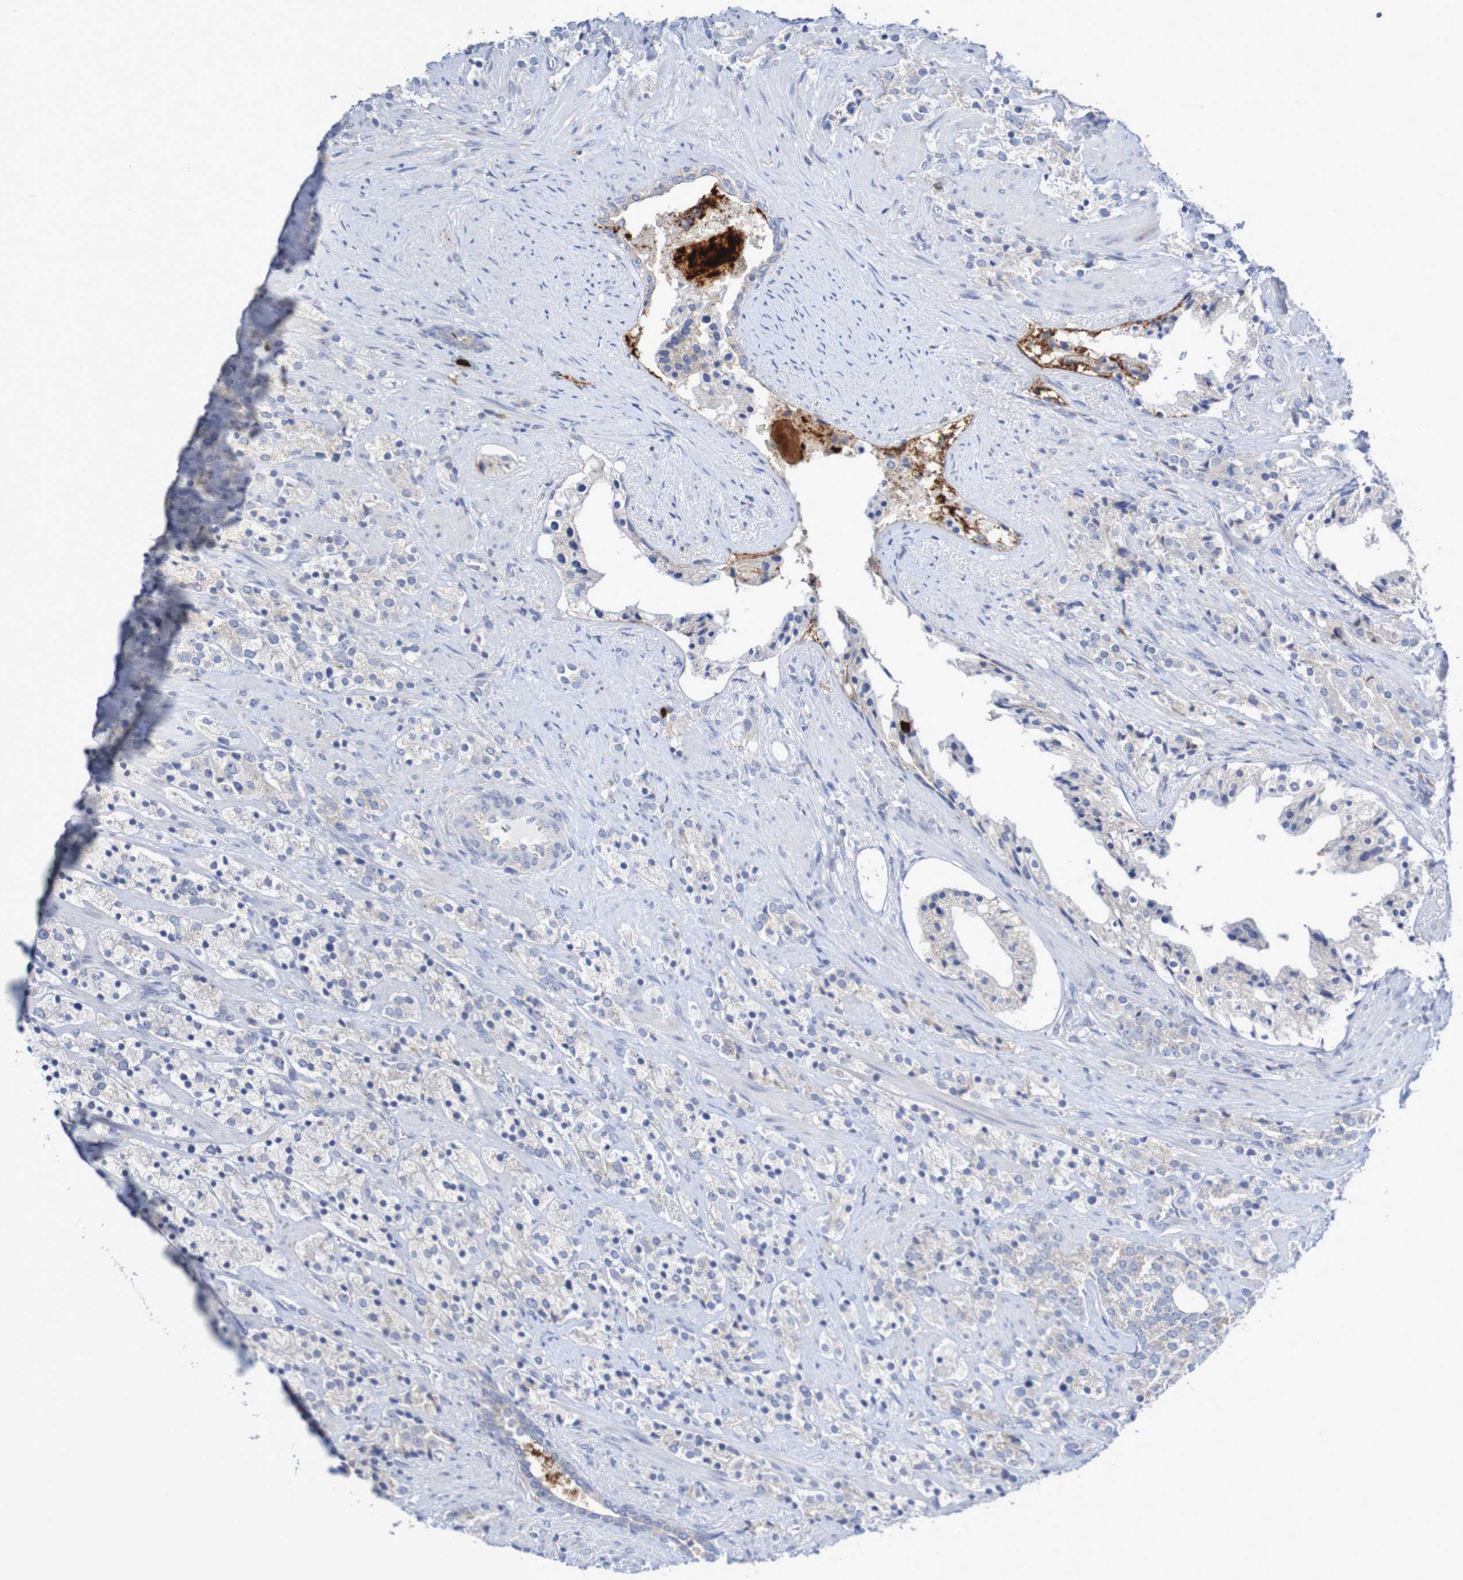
{"staining": {"intensity": "negative", "quantity": "none", "location": "none"}, "tissue": "prostate cancer", "cell_type": "Tumor cells", "image_type": "cancer", "snomed": [{"axis": "morphology", "description": "Adenocarcinoma, High grade"}, {"axis": "topography", "description": "Prostate"}], "caption": "Prostate adenocarcinoma (high-grade) stained for a protein using immunohistochemistry displays no expression tumor cells.", "gene": "PARP4", "patient": {"sex": "male", "age": 71}}